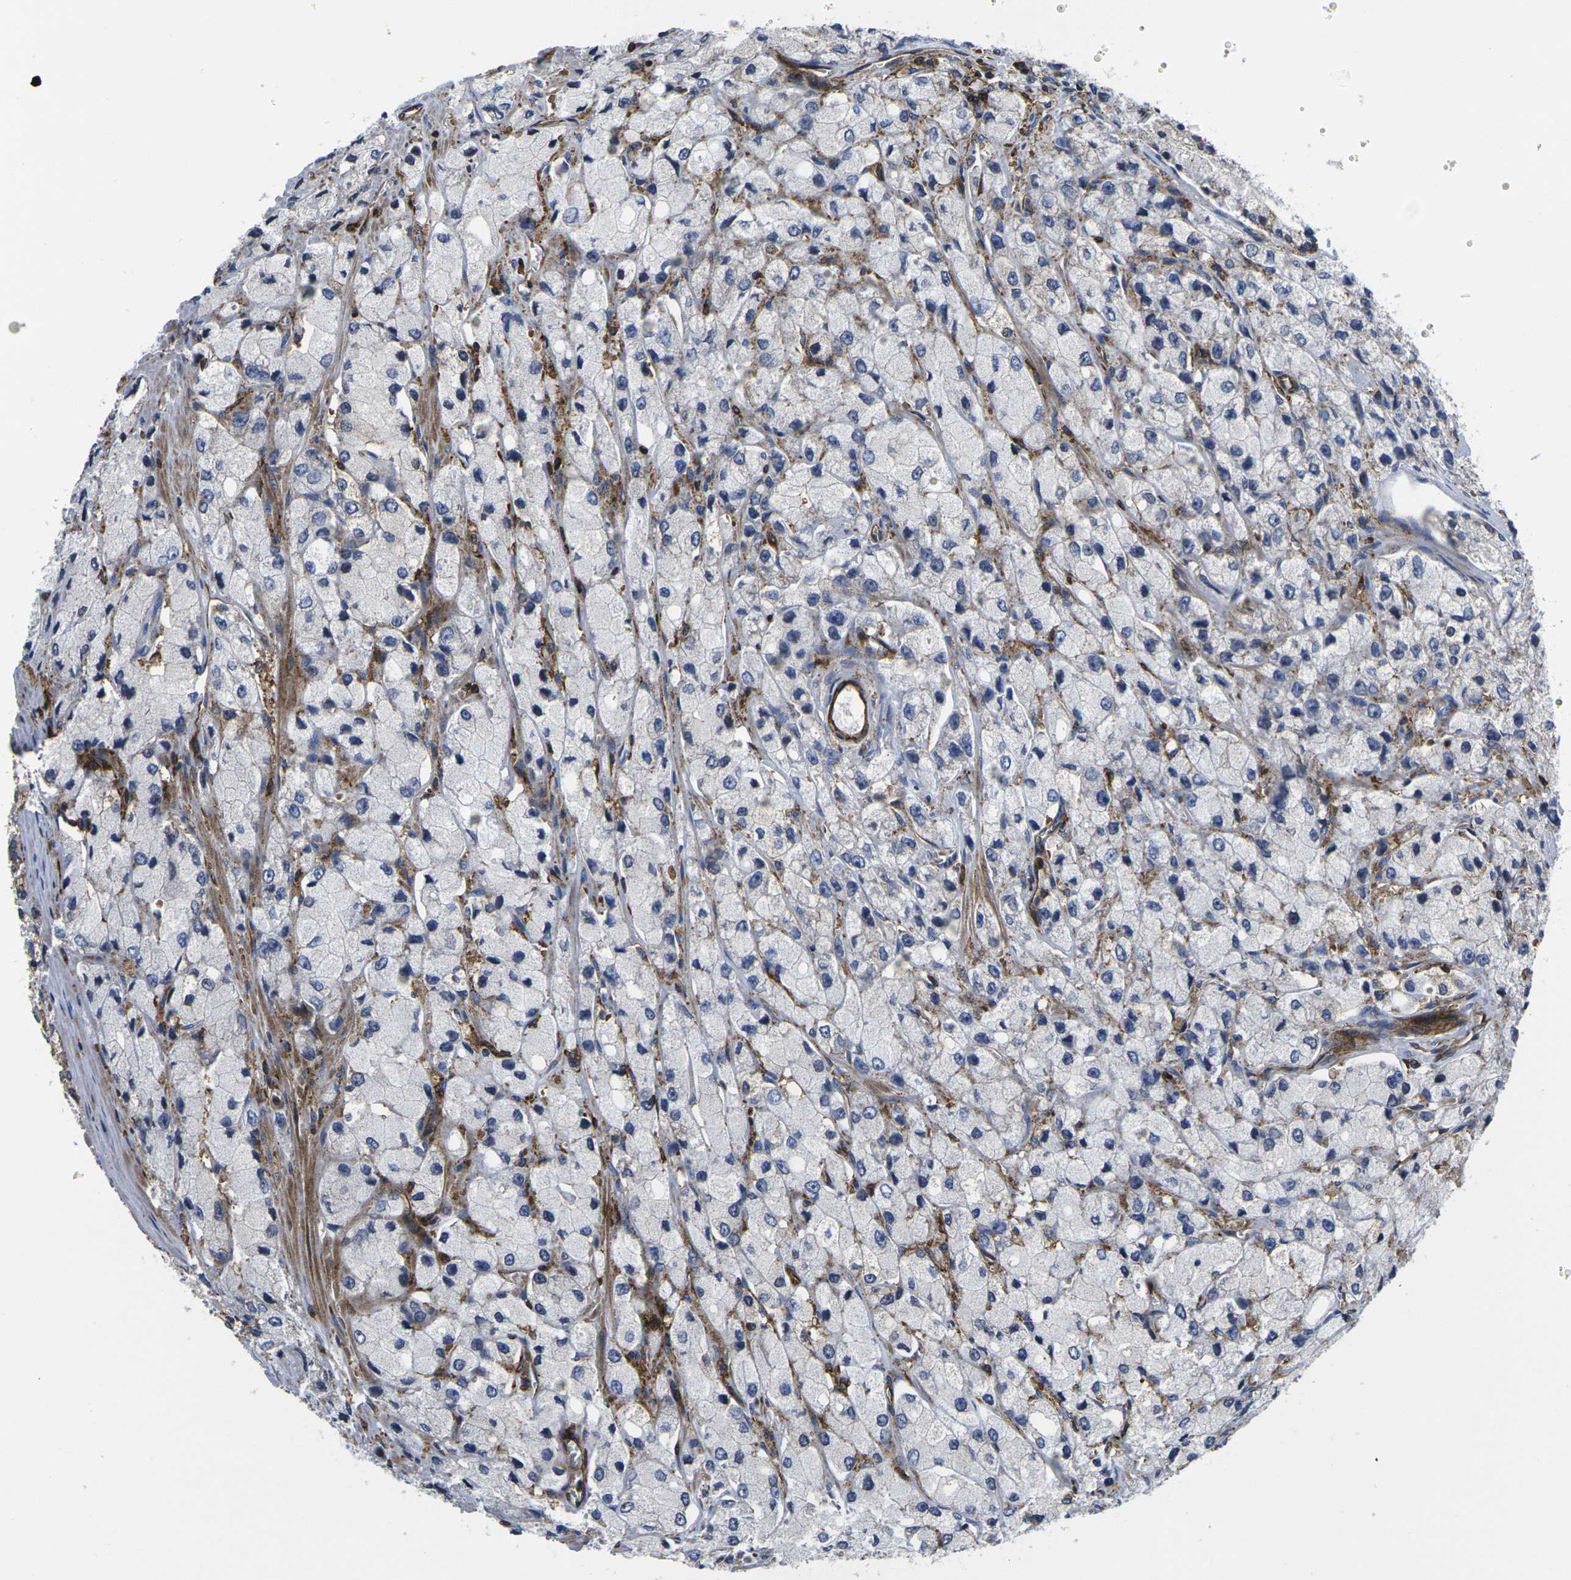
{"staining": {"intensity": "negative", "quantity": "none", "location": "none"}, "tissue": "prostate cancer", "cell_type": "Tumor cells", "image_type": "cancer", "snomed": [{"axis": "morphology", "description": "Adenocarcinoma, High grade"}, {"axis": "topography", "description": "Prostate"}], "caption": "Tumor cells show no significant protein positivity in adenocarcinoma (high-grade) (prostate). The staining is performed using DAB (3,3'-diaminobenzidine) brown chromogen with nuclei counter-stained in using hematoxylin.", "gene": "IQGAP1", "patient": {"sex": "male", "age": 58}}